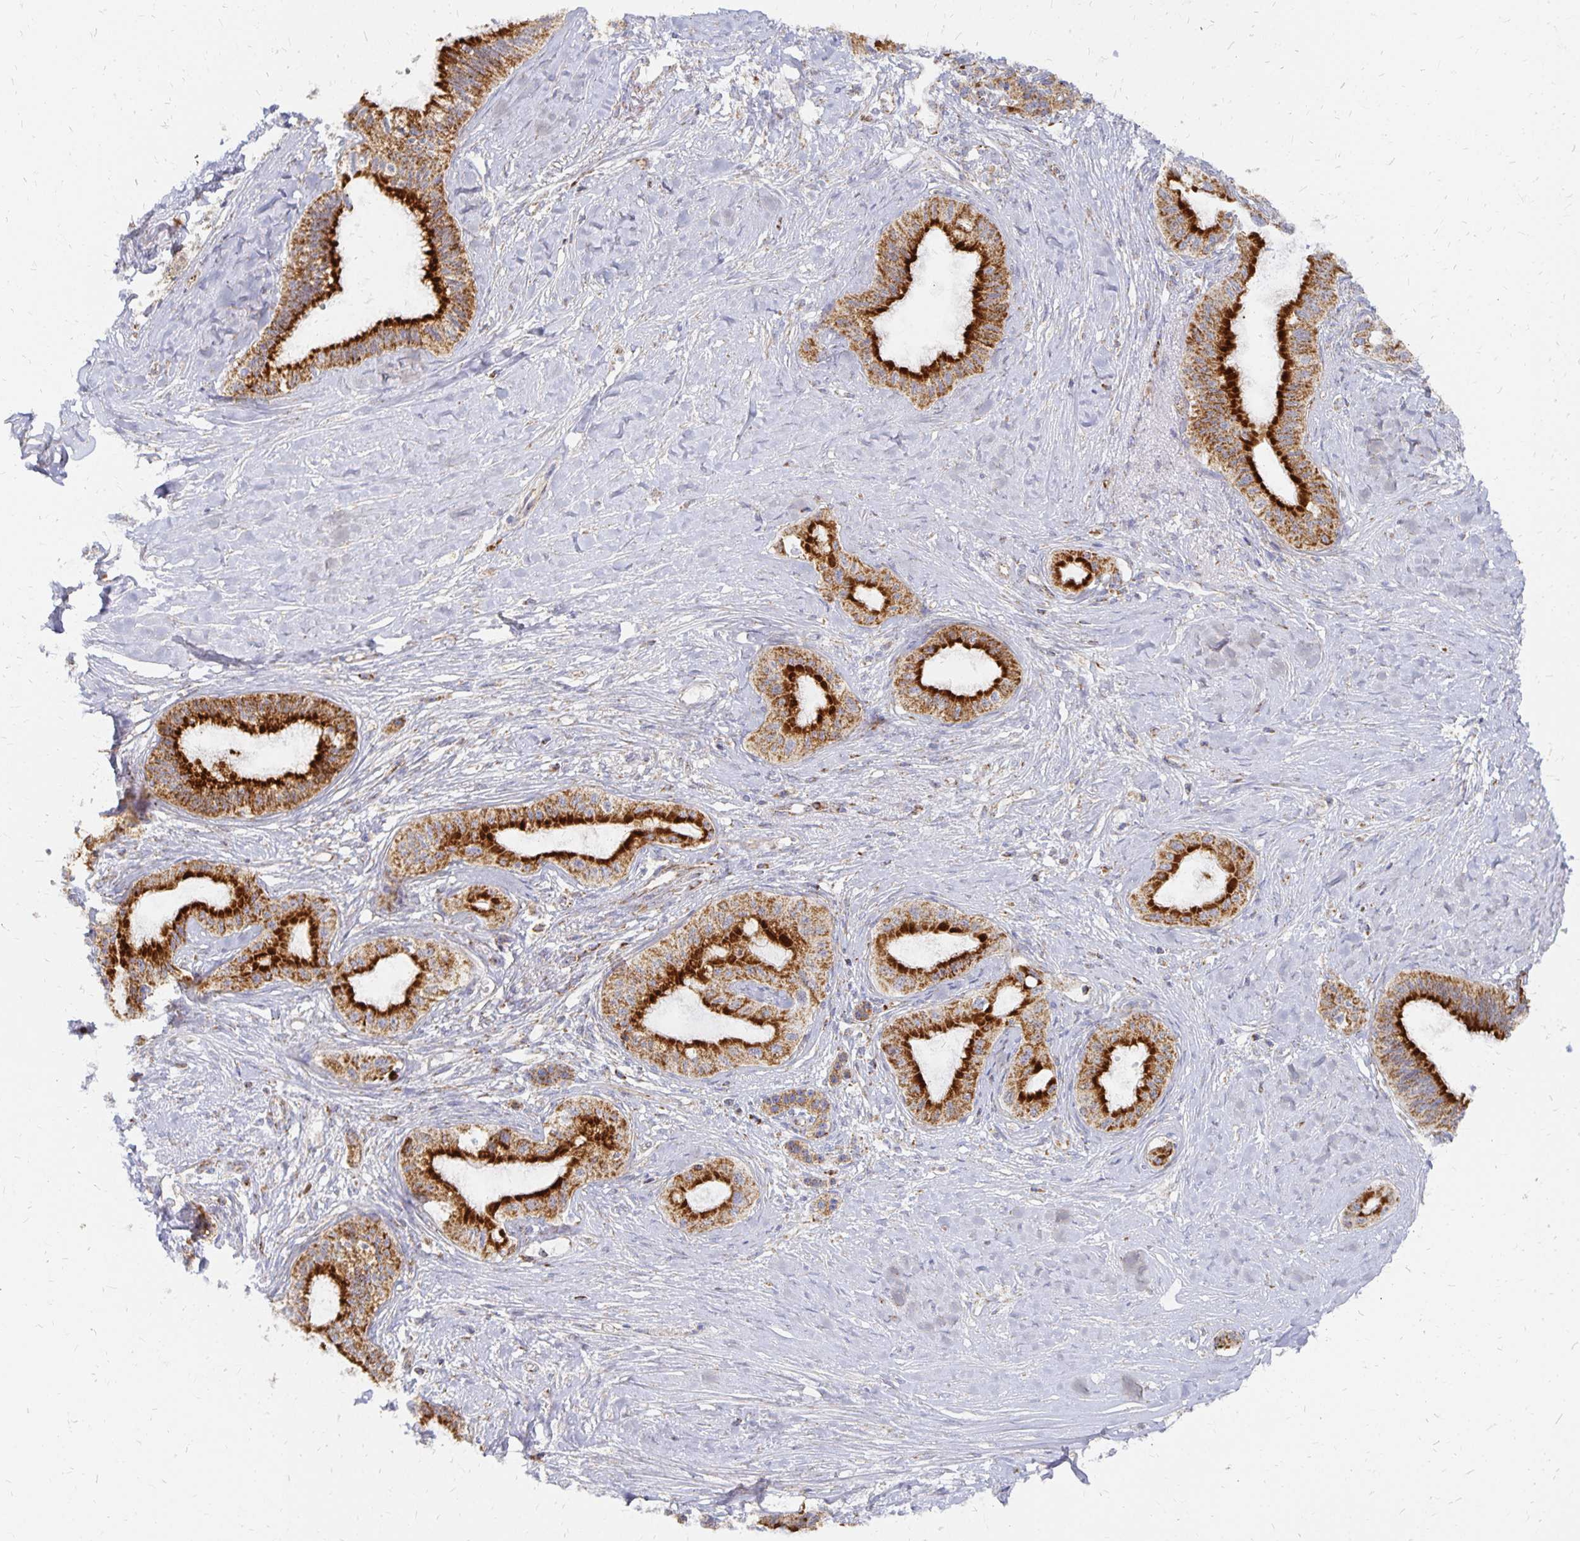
{"staining": {"intensity": "strong", "quantity": ">75%", "location": "cytoplasmic/membranous"}, "tissue": "pancreatic cancer", "cell_type": "Tumor cells", "image_type": "cancer", "snomed": [{"axis": "morphology", "description": "Adenocarcinoma, NOS"}, {"axis": "topography", "description": "Pancreas"}], "caption": "Protein expression analysis of adenocarcinoma (pancreatic) shows strong cytoplasmic/membranous expression in about >75% of tumor cells.", "gene": "STOML2", "patient": {"sex": "male", "age": 71}}